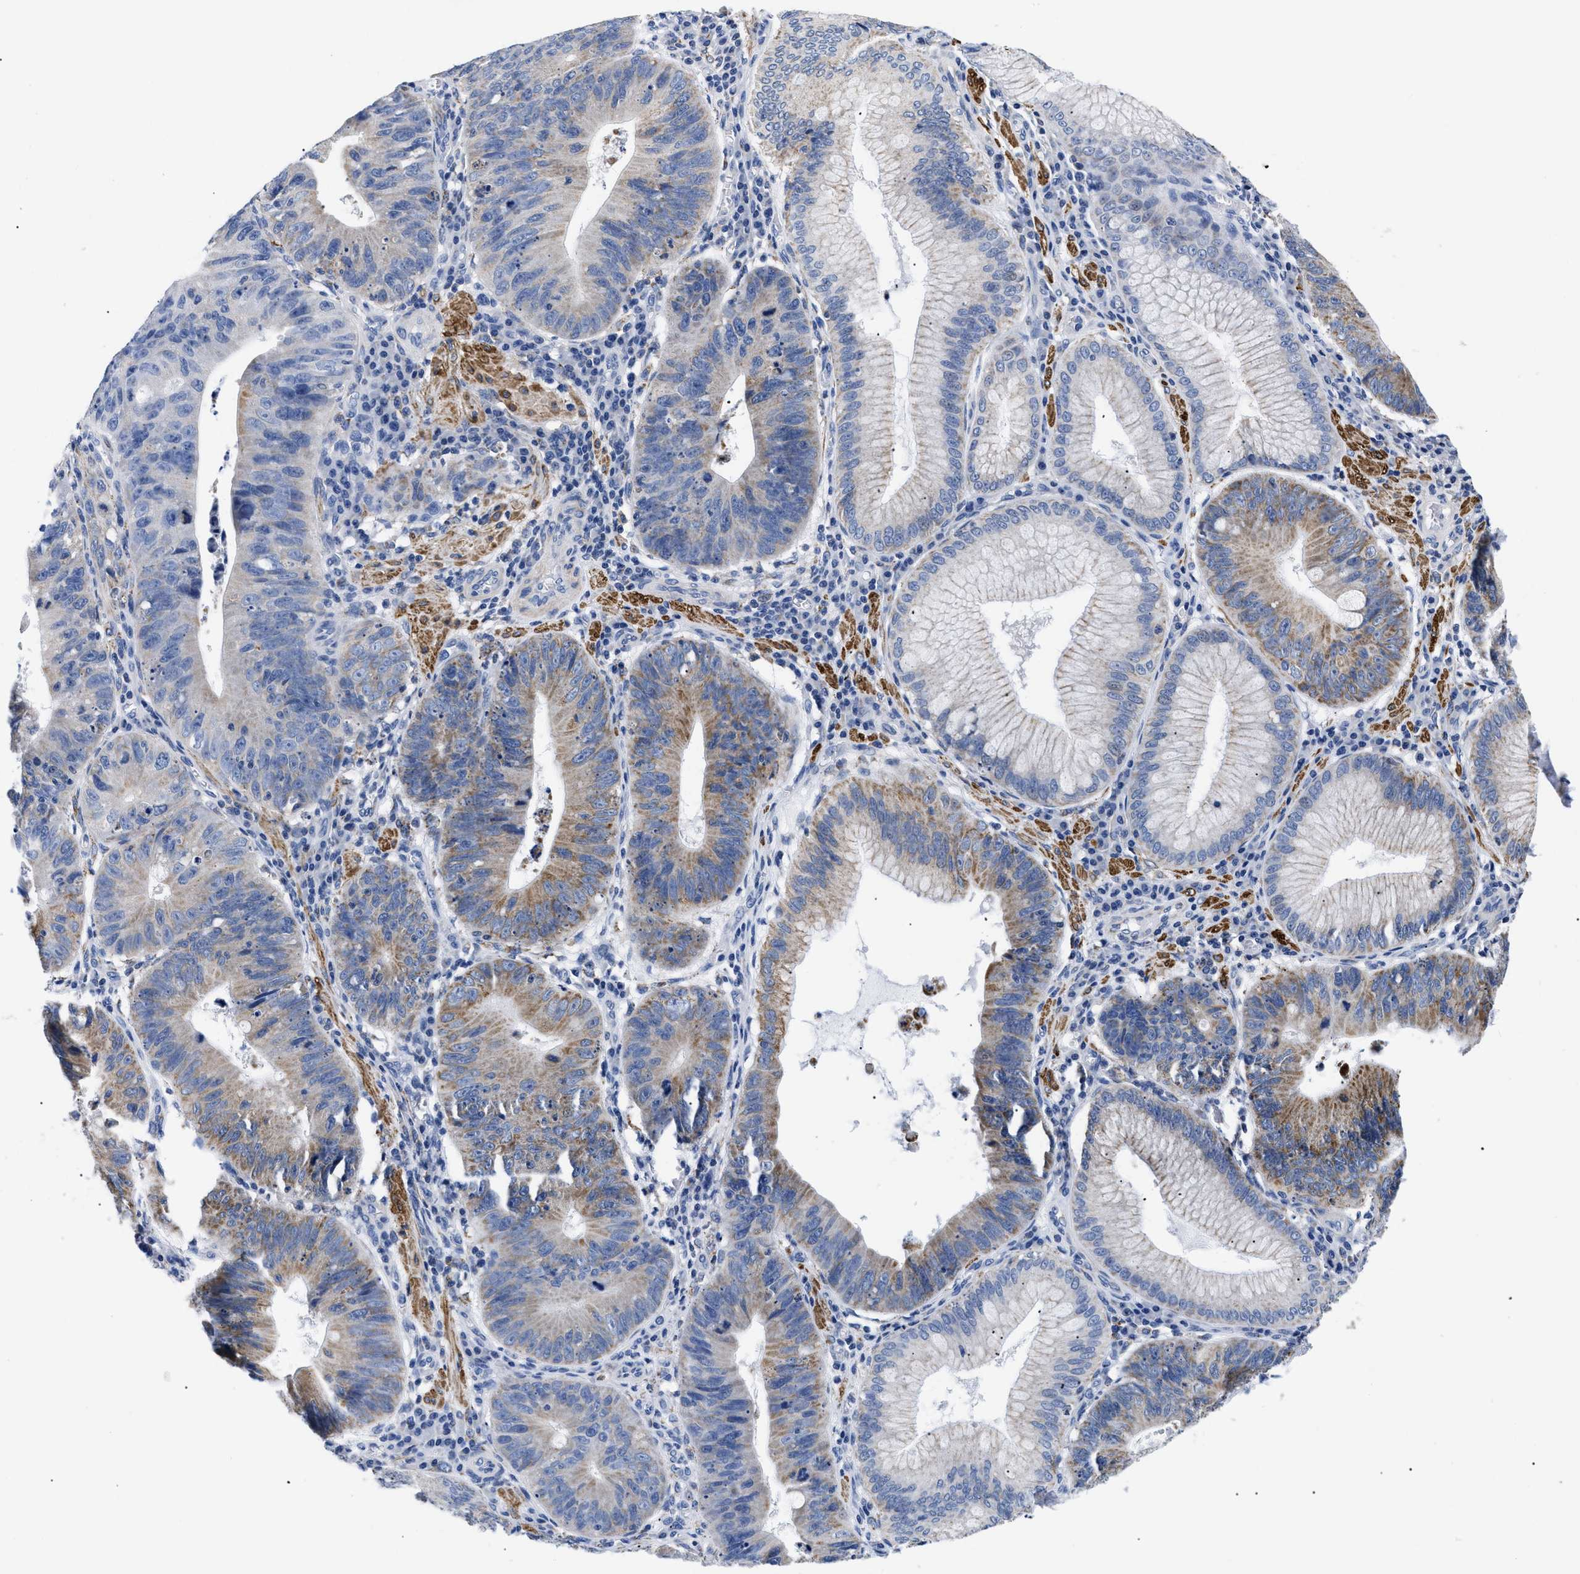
{"staining": {"intensity": "weak", "quantity": "25%-75%", "location": "cytoplasmic/membranous"}, "tissue": "stomach cancer", "cell_type": "Tumor cells", "image_type": "cancer", "snomed": [{"axis": "morphology", "description": "Adenocarcinoma, NOS"}, {"axis": "topography", "description": "Stomach"}], "caption": "An immunohistochemistry (IHC) micrograph of tumor tissue is shown. Protein staining in brown labels weak cytoplasmic/membranous positivity in adenocarcinoma (stomach) within tumor cells.", "gene": "GPR149", "patient": {"sex": "male", "age": 59}}